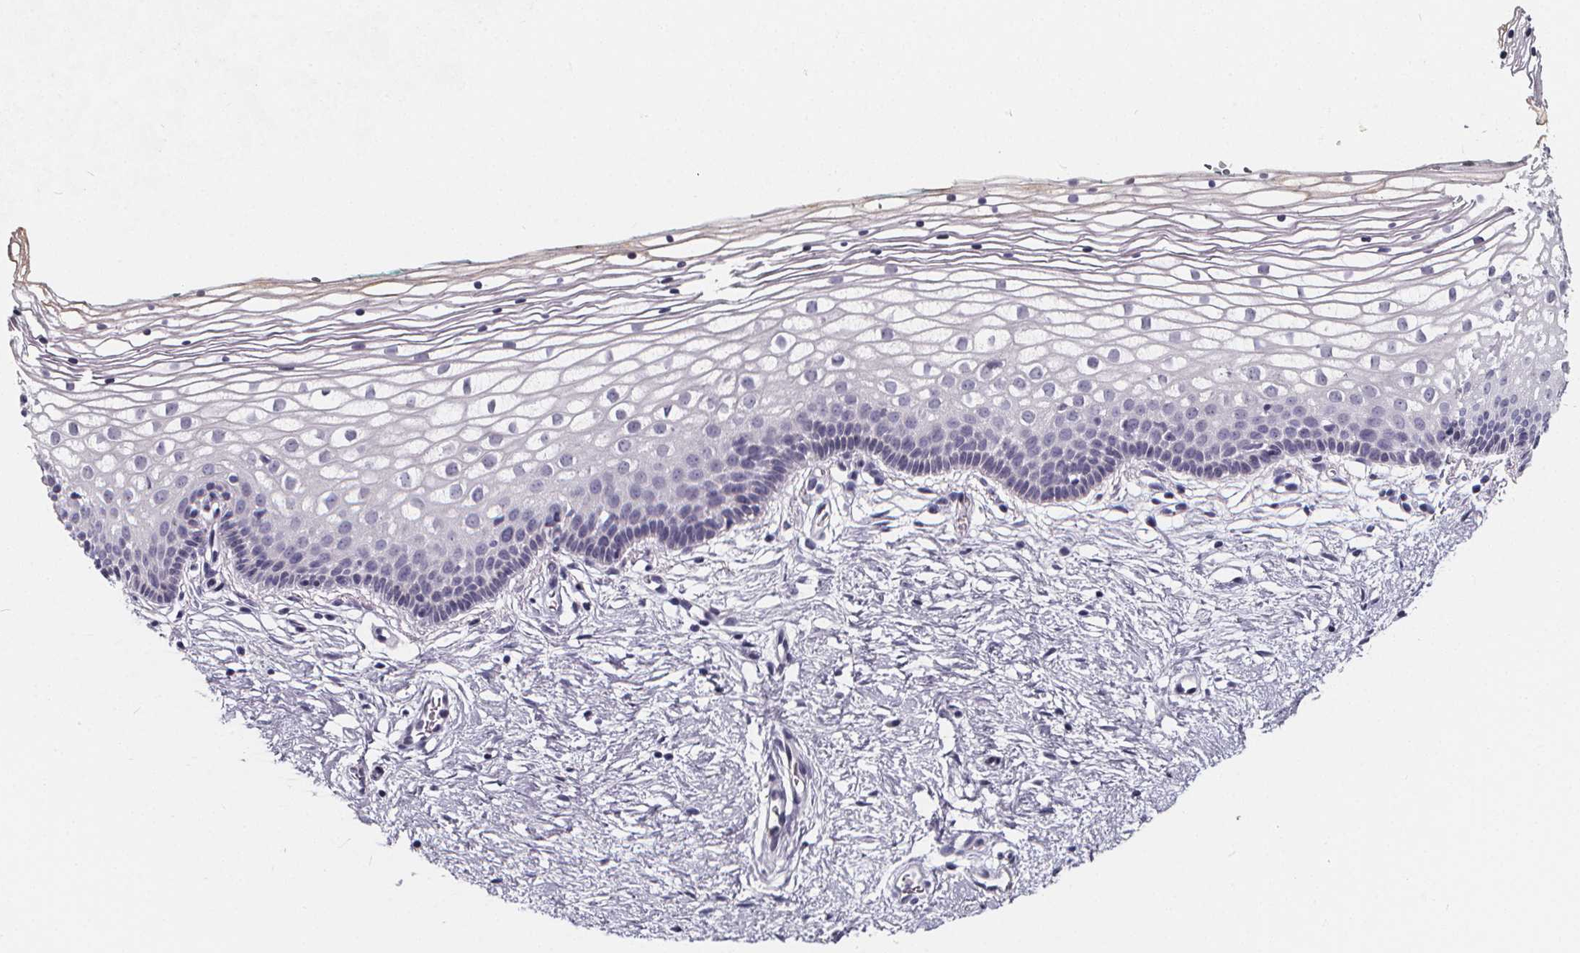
{"staining": {"intensity": "negative", "quantity": "none", "location": "none"}, "tissue": "vagina", "cell_type": "Squamous epithelial cells", "image_type": "normal", "snomed": [{"axis": "morphology", "description": "Normal tissue, NOS"}, {"axis": "topography", "description": "Vagina"}], "caption": "A photomicrograph of human vagina is negative for staining in squamous epithelial cells. (Stains: DAB IHC with hematoxylin counter stain, Microscopy: brightfield microscopy at high magnification).", "gene": "SPEF2", "patient": {"sex": "female", "age": 36}}